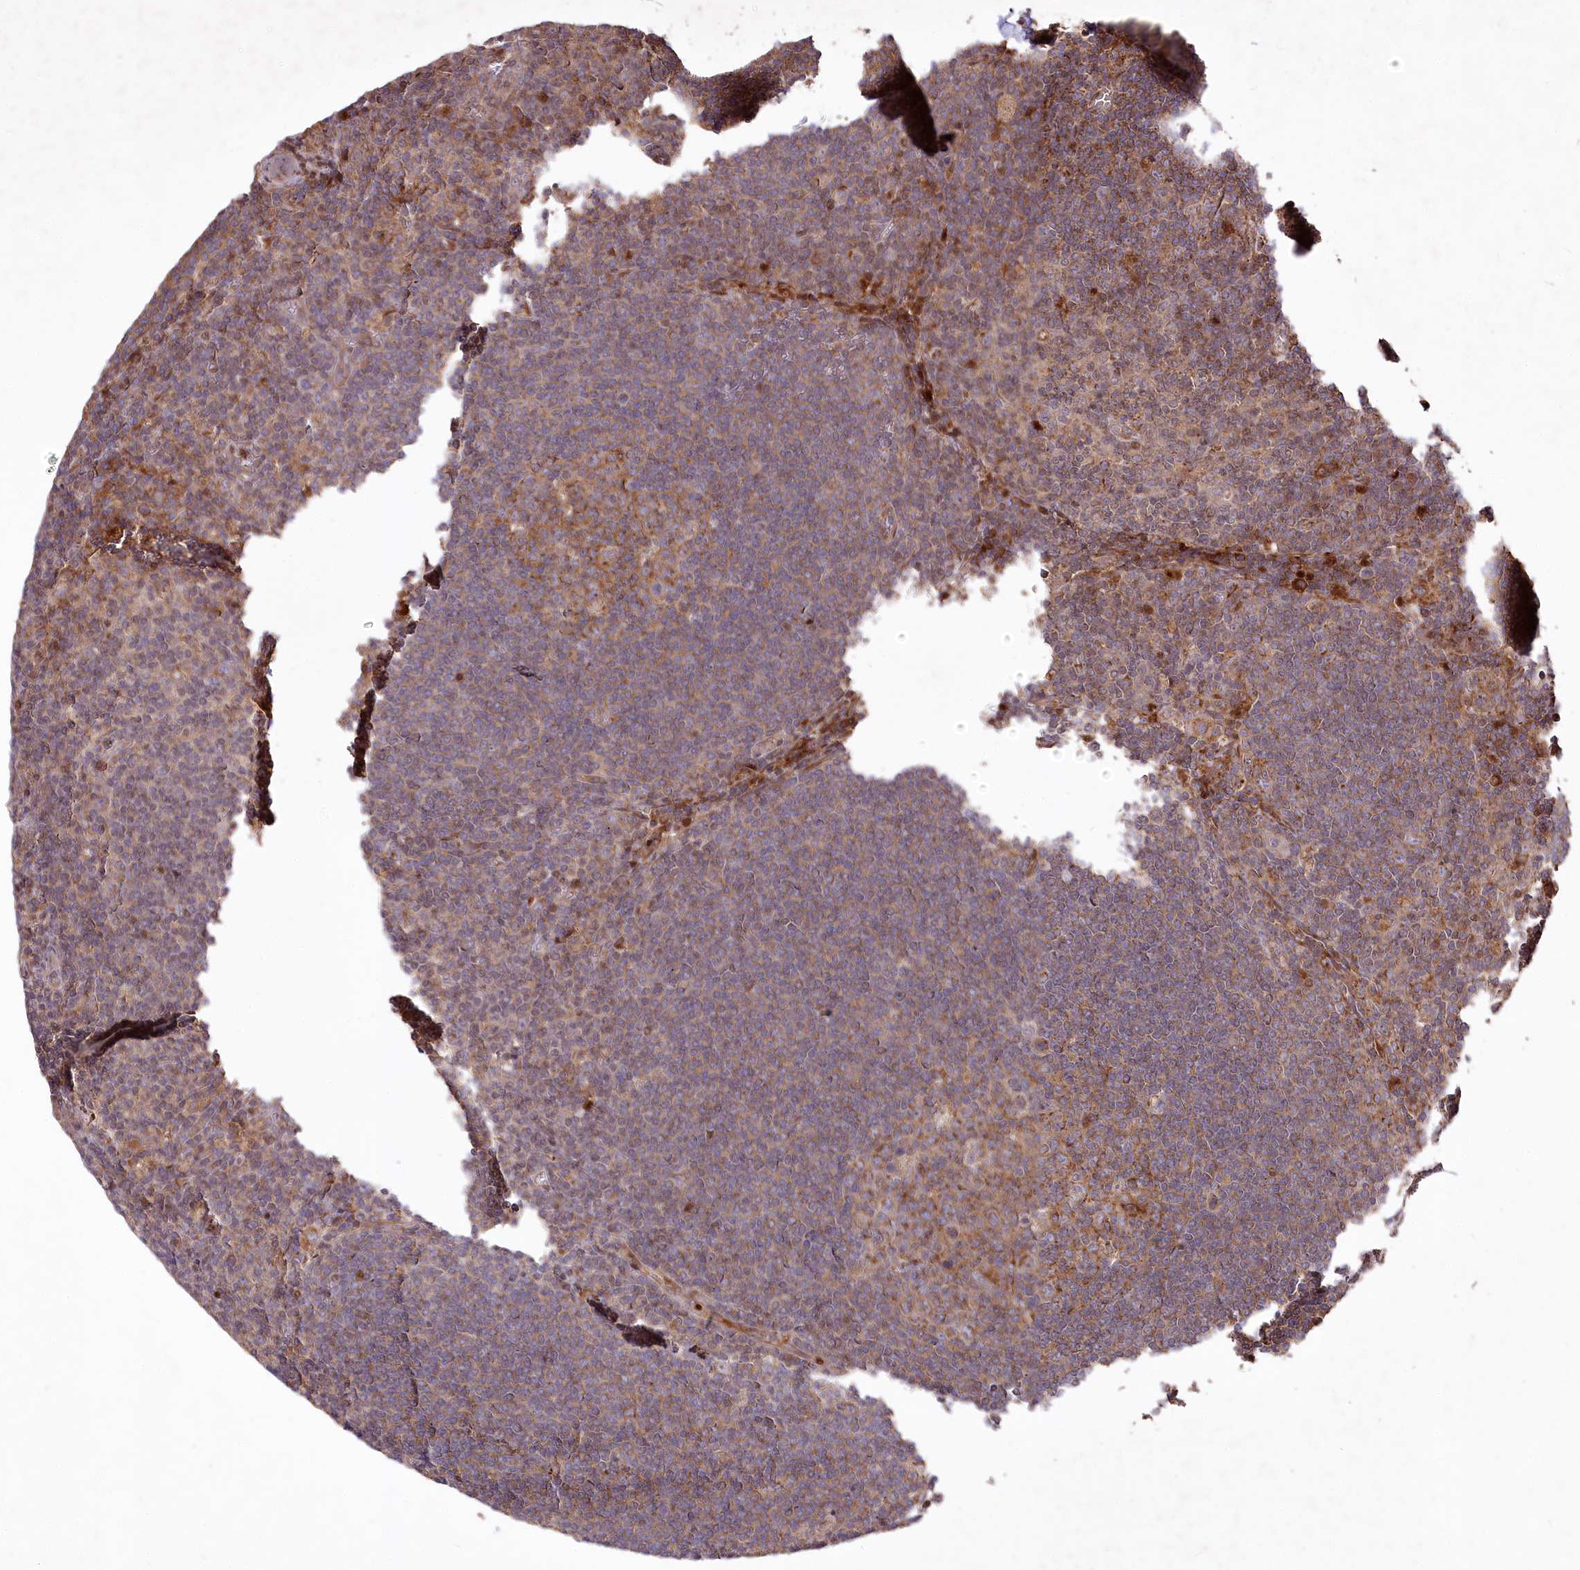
{"staining": {"intensity": "moderate", "quantity": "<25%", "location": "cytoplasmic/membranous"}, "tissue": "lymph node", "cell_type": "Germinal center cells", "image_type": "normal", "snomed": [{"axis": "morphology", "description": "Normal tissue, NOS"}, {"axis": "topography", "description": "Lymph node"}], "caption": "The immunohistochemical stain highlights moderate cytoplasmic/membranous positivity in germinal center cells of normal lymph node.", "gene": "PSTK", "patient": {"sex": "male", "age": 69}}